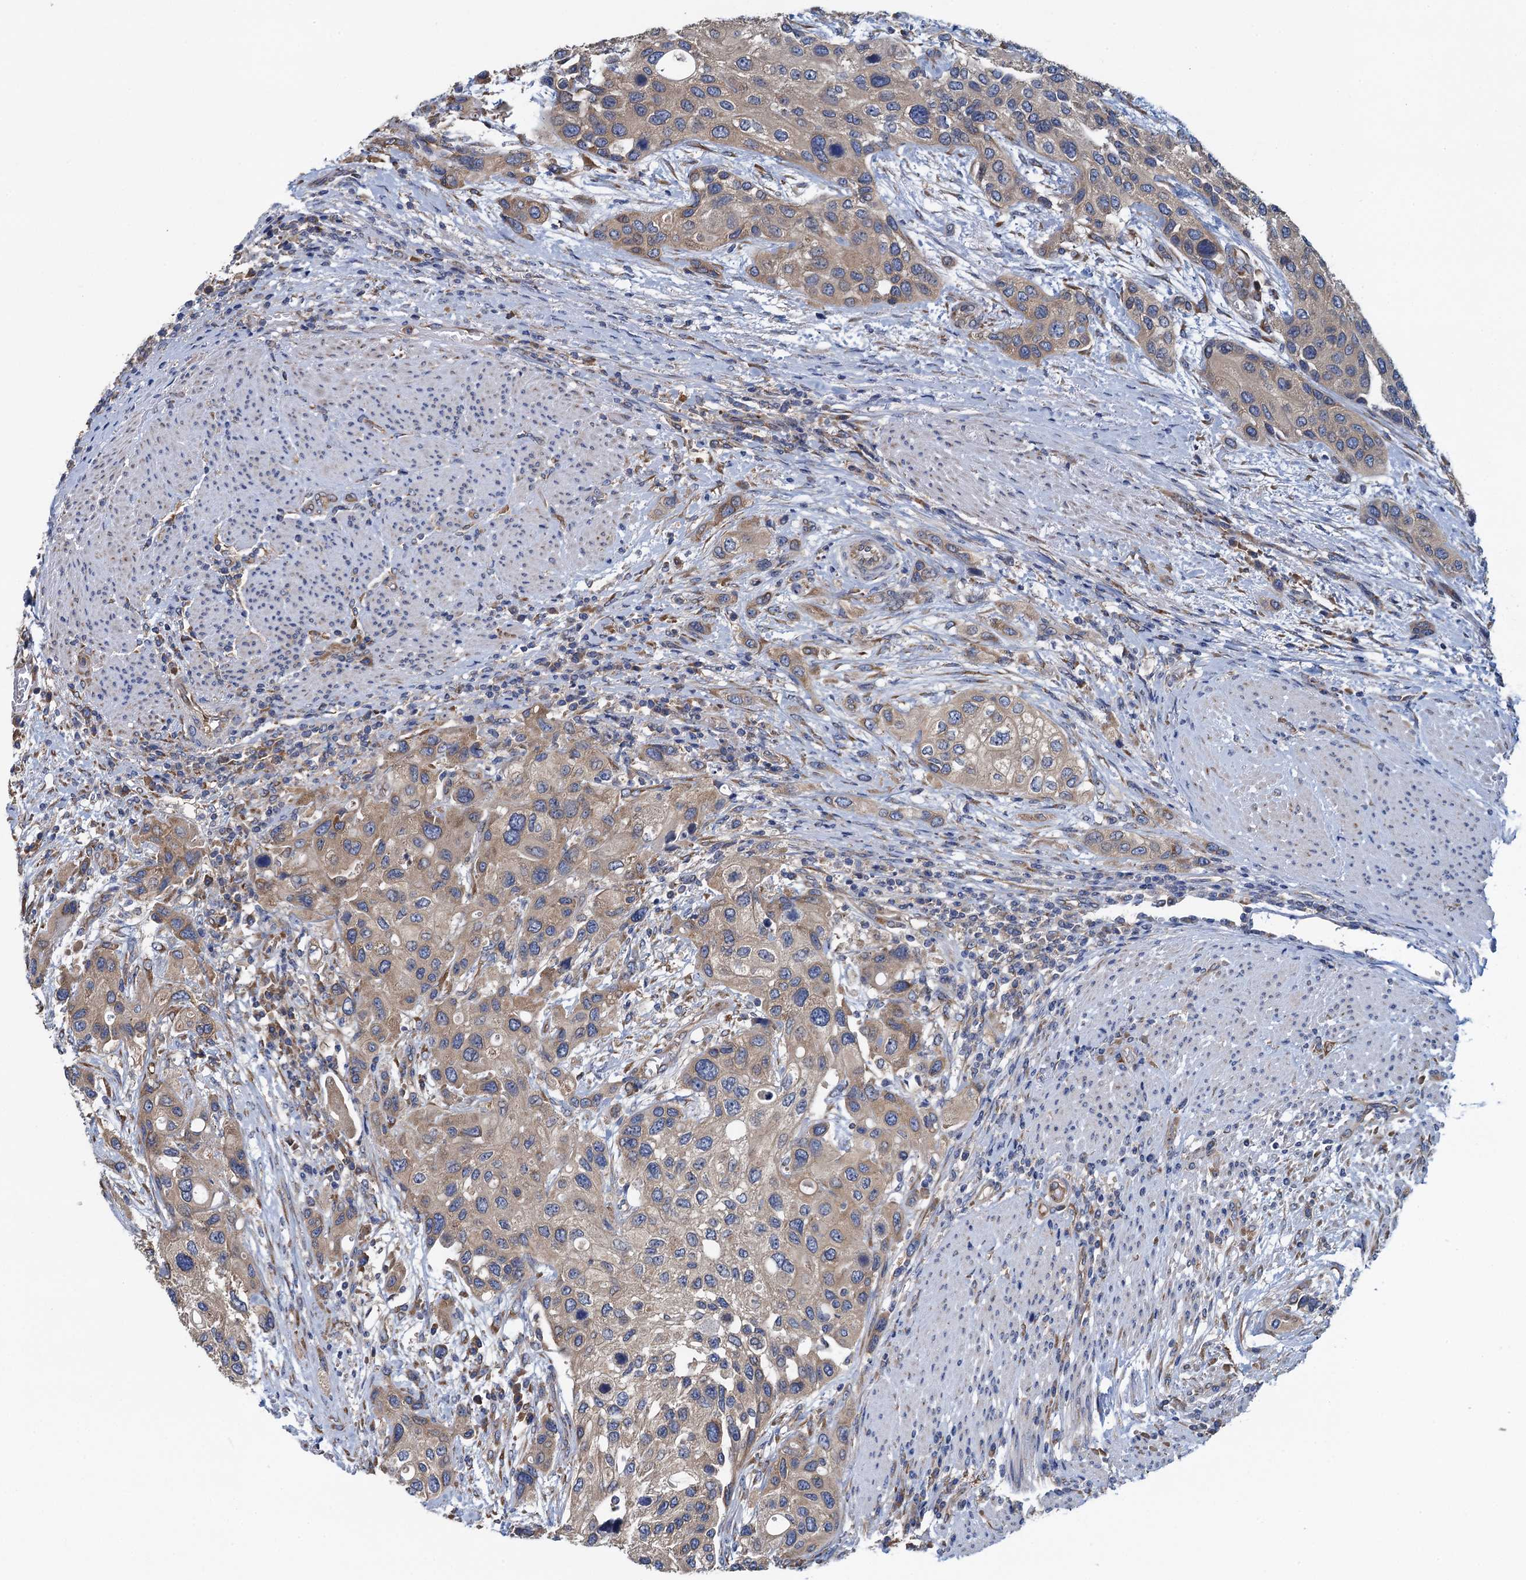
{"staining": {"intensity": "weak", "quantity": "25%-75%", "location": "cytoplasmic/membranous"}, "tissue": "urothelial cancer", "cell_type": "Tumor cells", "image_type": "cancer", "snomed": [{"axis": "morphology", "description": "Normal tissue, NOS"}, {"axis": "morphology", "description": "Urothelial carcinoma, High grade"}, {"axis": "topography", "description": "Vascular tissue"}, {"axis": "topography", "description": "Urinary bladder"}], "caption": "Immunohistochemical staining of high-grade urothelial carcinoma exhibits low levels of weak cytoplasmic/membranous protein positivity in approximately 25%-75% of tumor cells.", "gene": "ADCY9", "patient": {"sex": "female", "age": 56}}